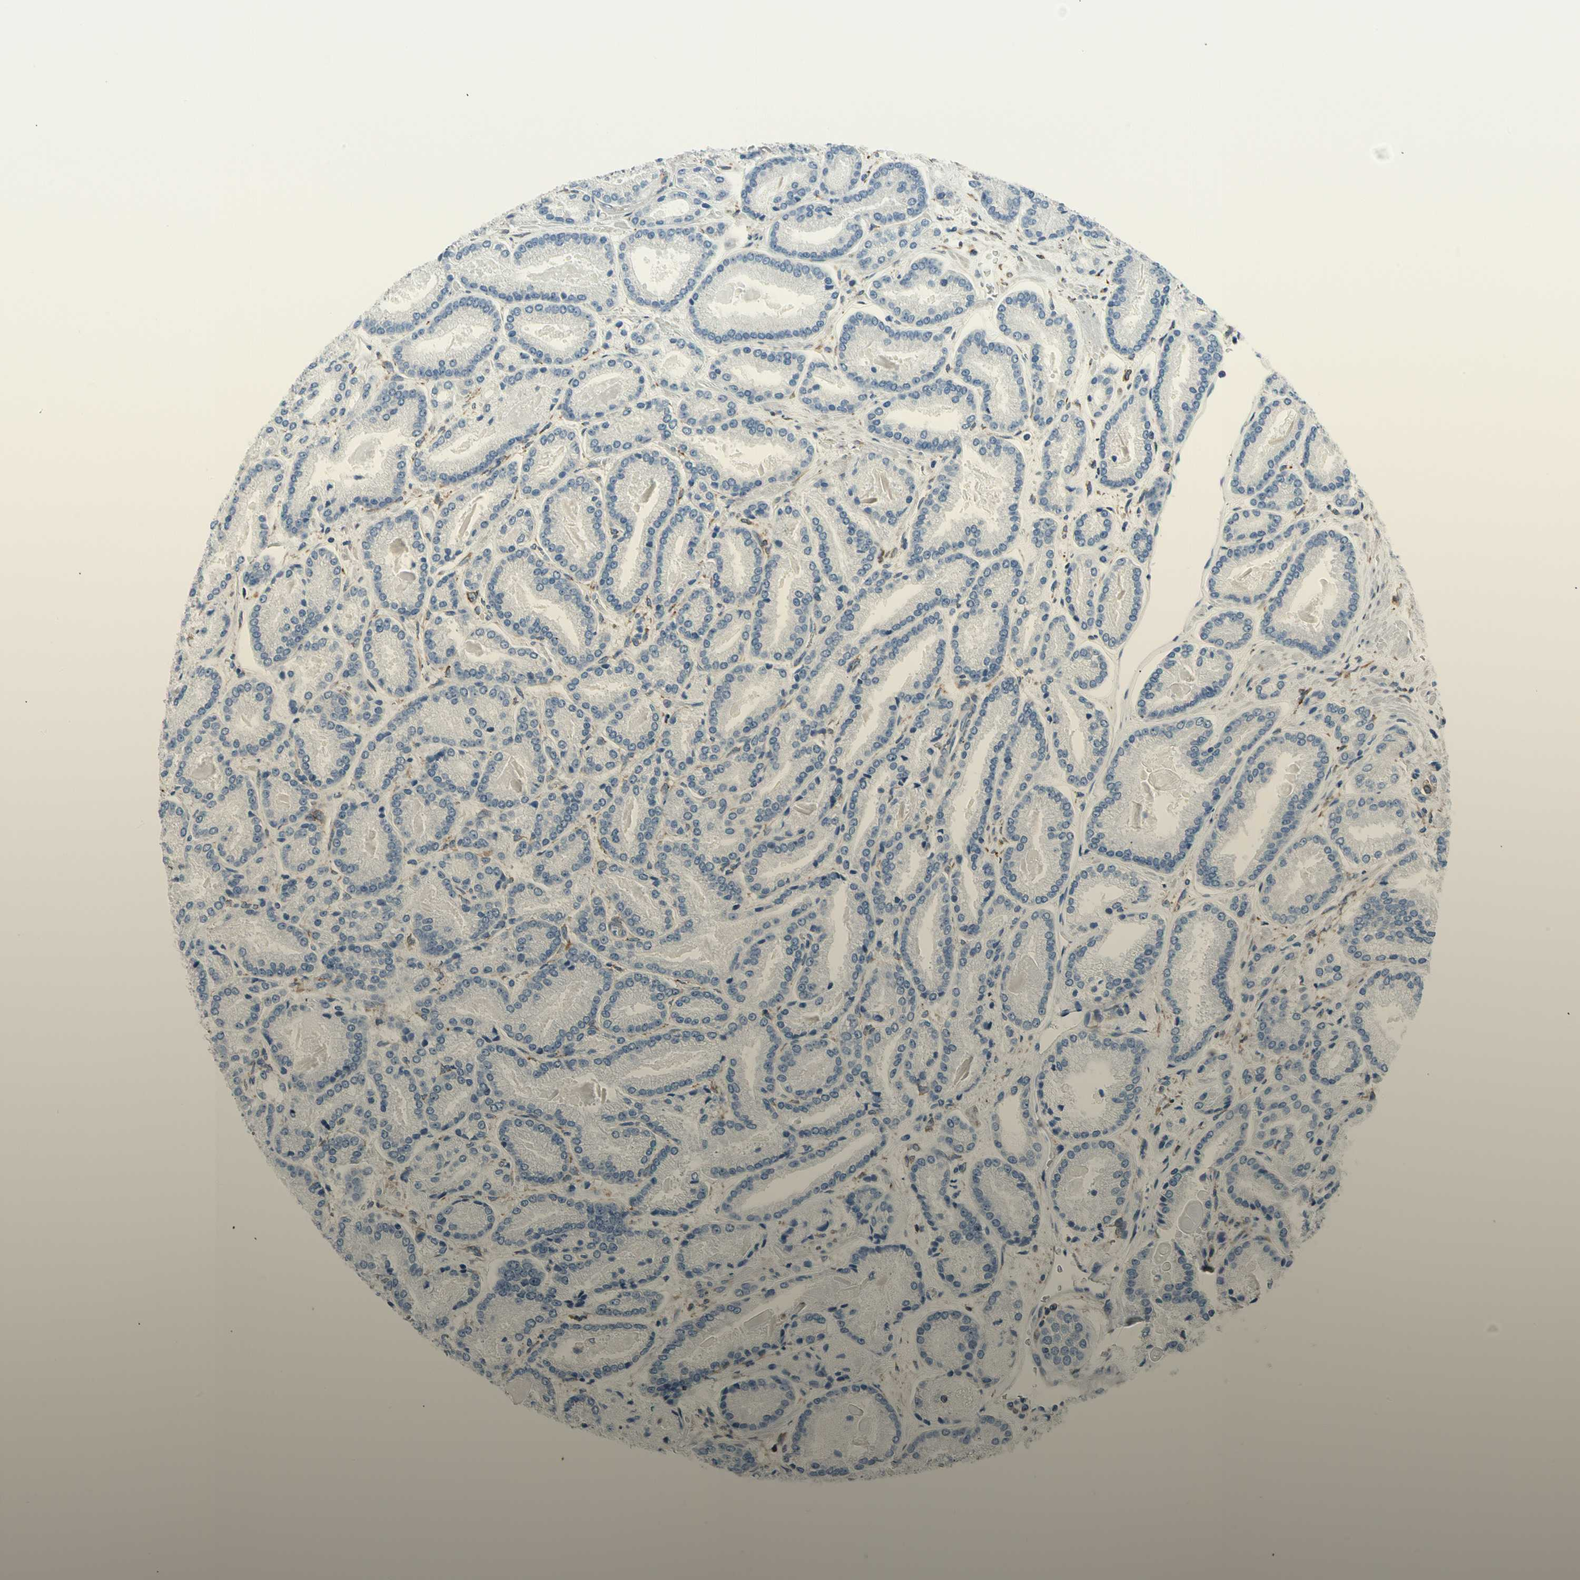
{"staining": {"intensity": "negative", "quantity": "none", "location": "none"}, "tissue": "prostate cancer", "cell_type": "Tumor cells", "image_type": "cancer", "snomed": [{"axis": "morphology", "description": "Adenocarcinoma, Low grade"}, {"axis": "topography", "description": "Prostate"}], "caption": "High power microscopy photomicrograph of an immunohistochemistry (IHC) micrograph of prostate cancer, revealing no significant staining in tumor cells.", "gene": "LRPAP1", "patient": {"sex": "male", "age": 59}}